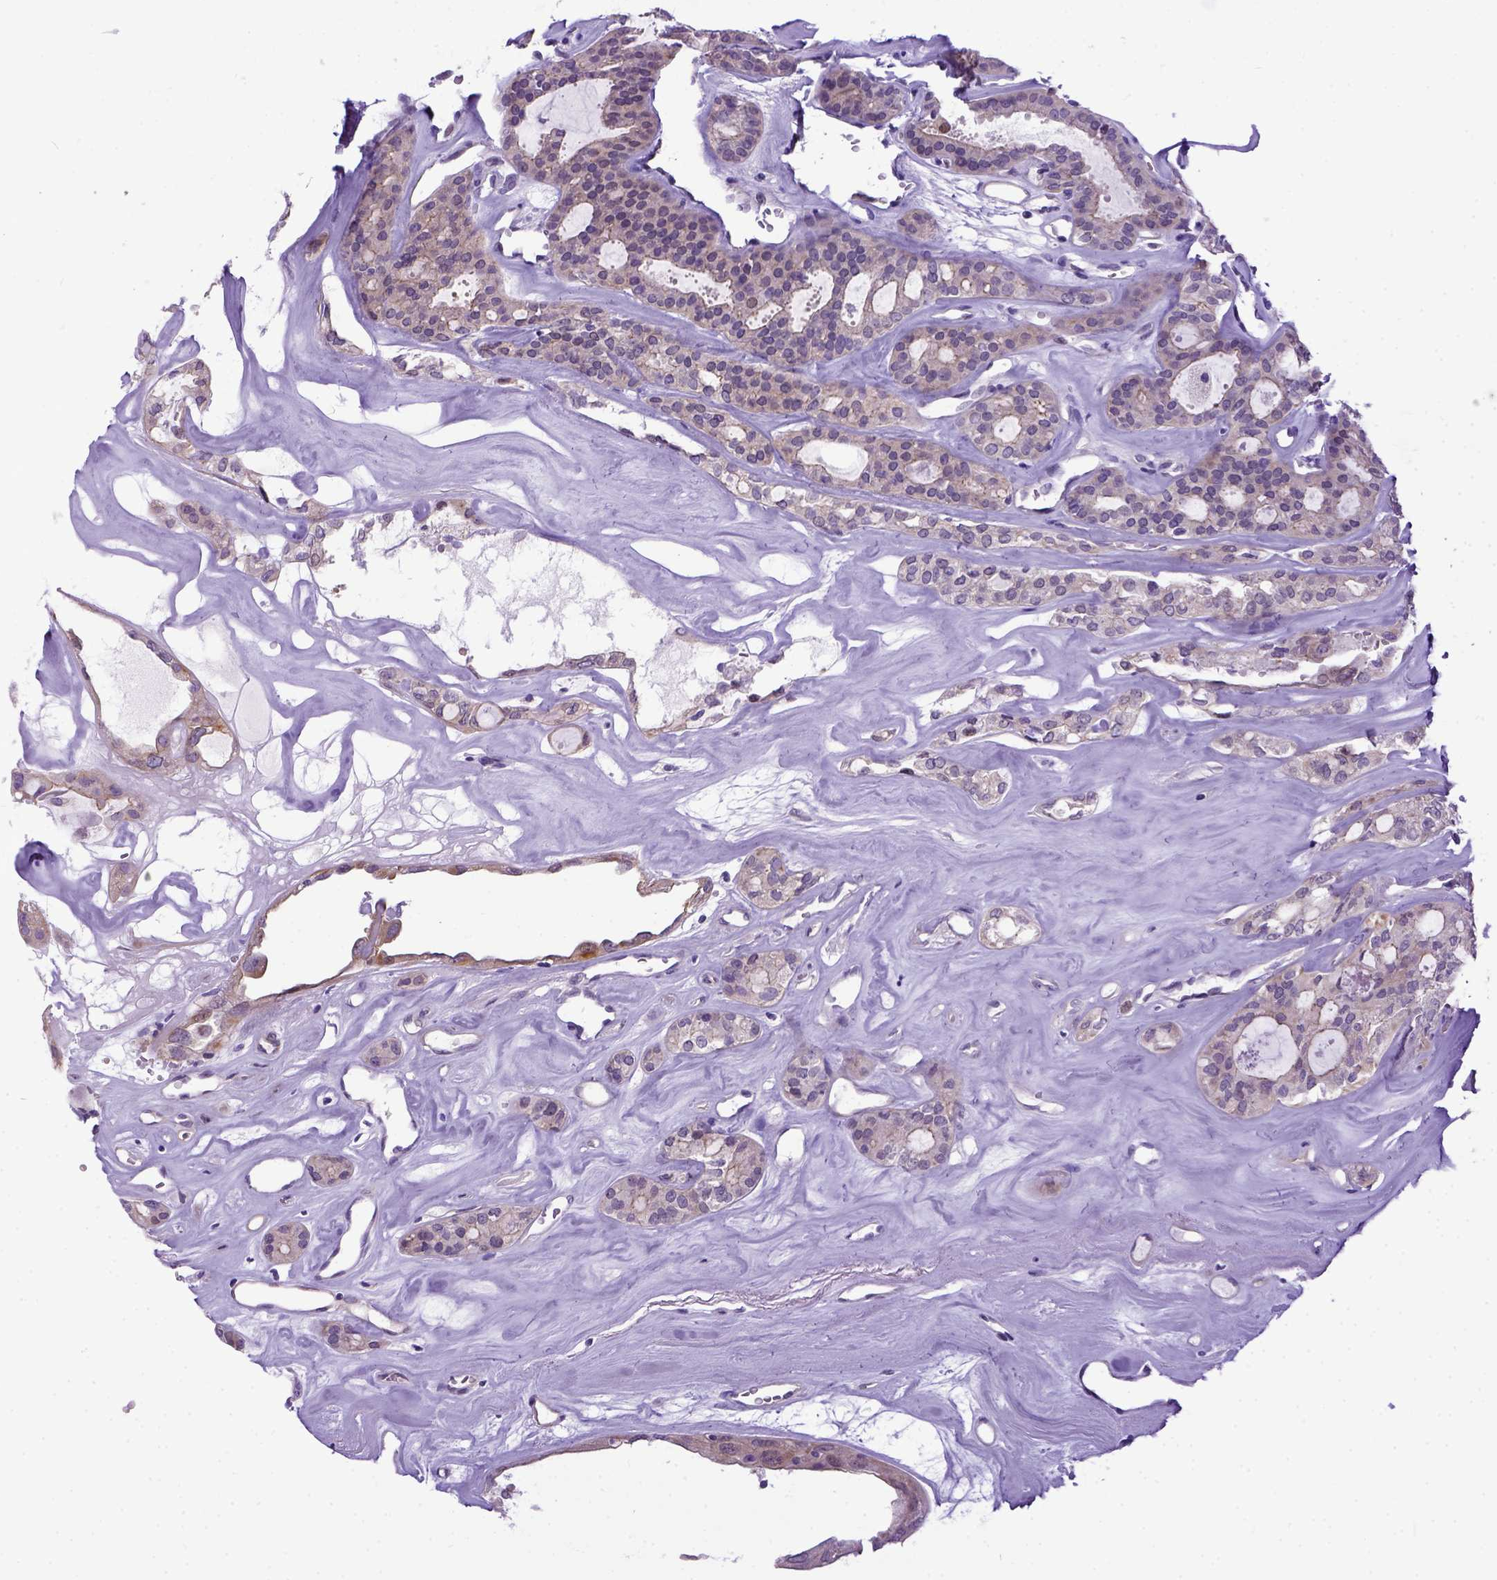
{"staining": {"intensity": "weak", "quantity": "25%-75%", "location": "cytoplasmic/membranous"}, "tissue": "thyroid cancer", "cell_type": "Tumor cells", "image_type": "cancer", "snomed": [{"axis": "morphology", "description": "Follicular adenoma carcinoma, NOS"}, {"axis": "topography", "description": "Thyroid gland"}], "caption": "About 25%-75% of tumor cells in human thyroid follicular adenoma carcinoma display weak cytoplasmic/membranous protein positivity as visualized by brown immunohistochemical staining.", "gene": "NEK5", "patient": {"sex": "male", "age": 75}}